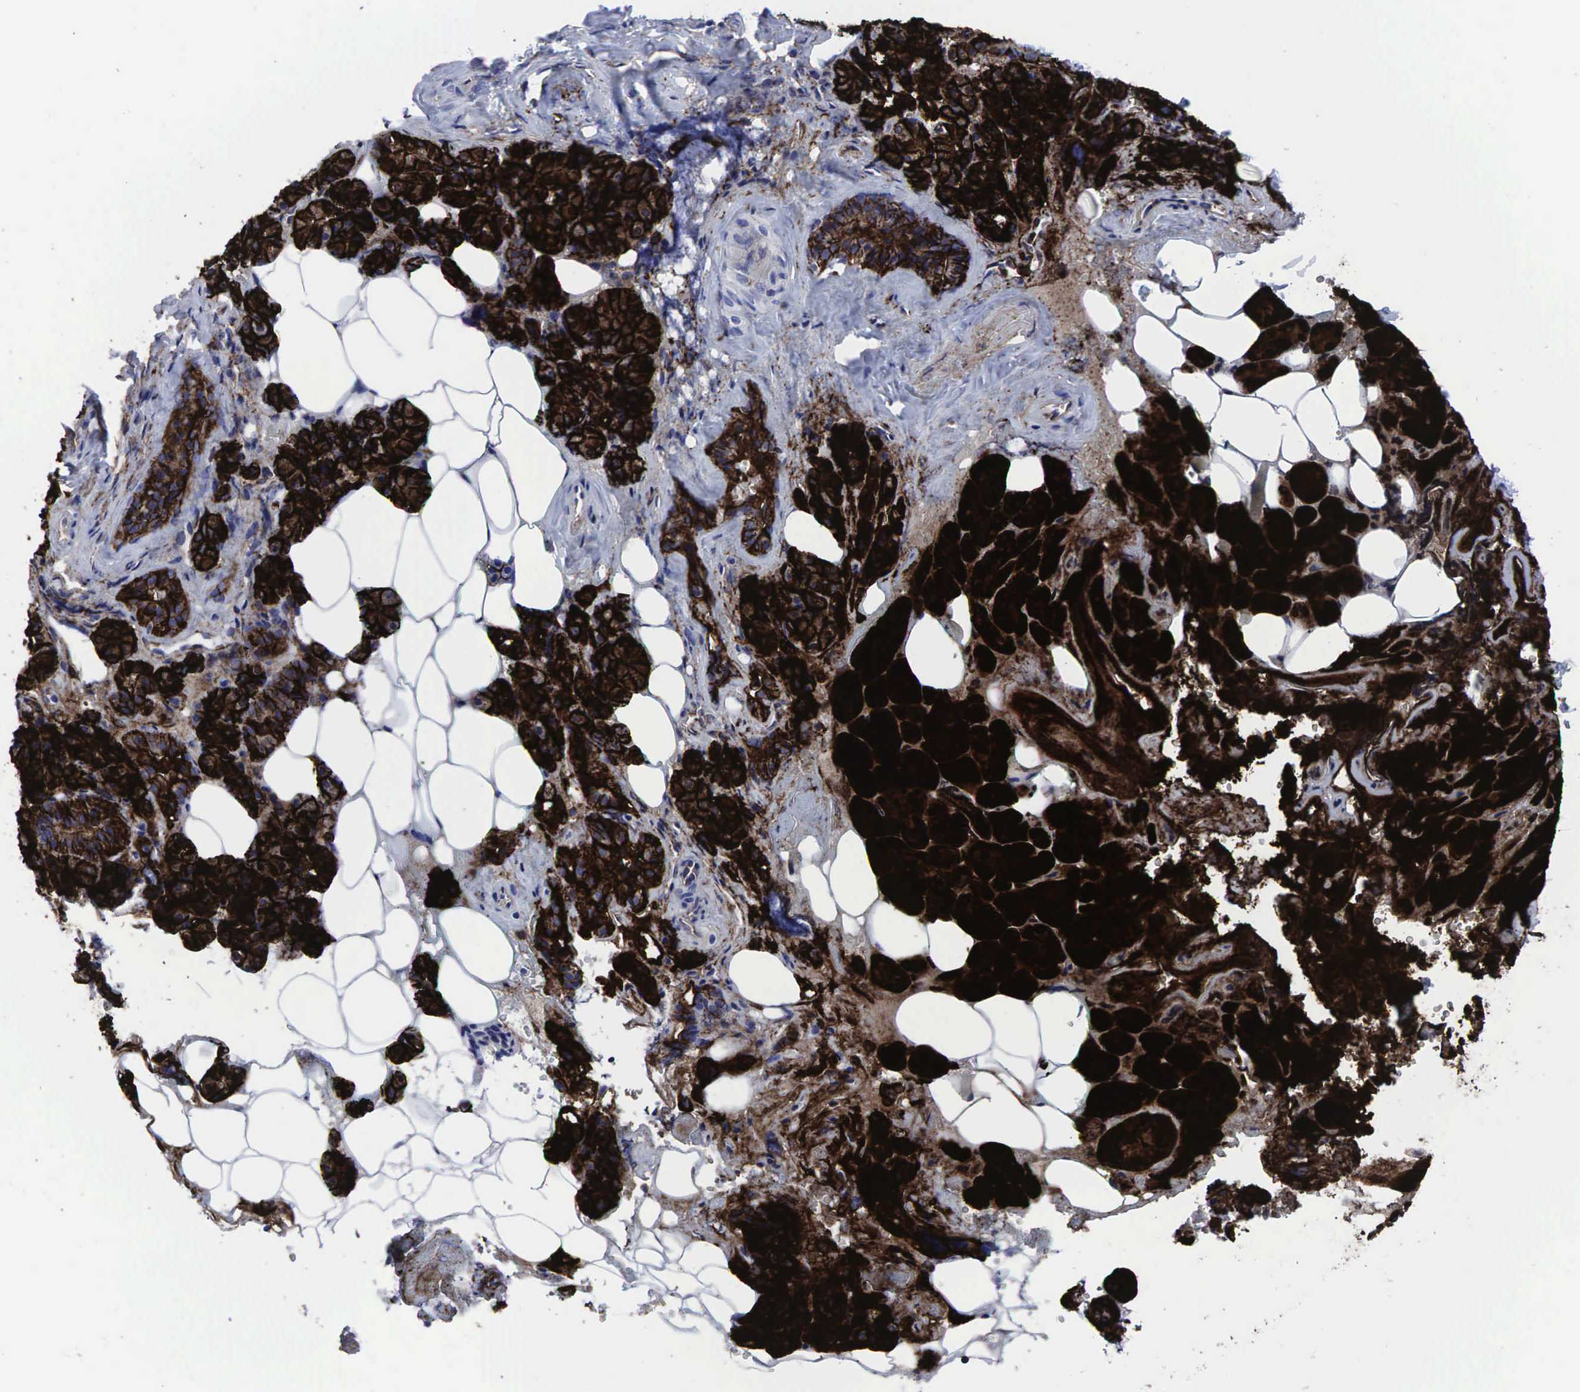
{"staining": {"intensity": "strong", "quantity": ">75%", "location": "cytoplasmic/membranous"}, "tissue": "salivary gland", "cell_type": "Glandular cells", "image_type": "normal", "snomed": [{"axis": "morphology", "description": "Normal tissue, NOS"}, {"axis": "topography", "description": "Salivary gland"}], "caption": "Protein expression analysis of normal salivary gland shows strong cytoplasmic/membranous positivity in about >75% of glandular cells. (DAB (3,3'-diaminobenzidine) IHC with brightfield microscopy, high magnification).", "gene": "CD44", "patient": {"sex": "female", "age": 55}}